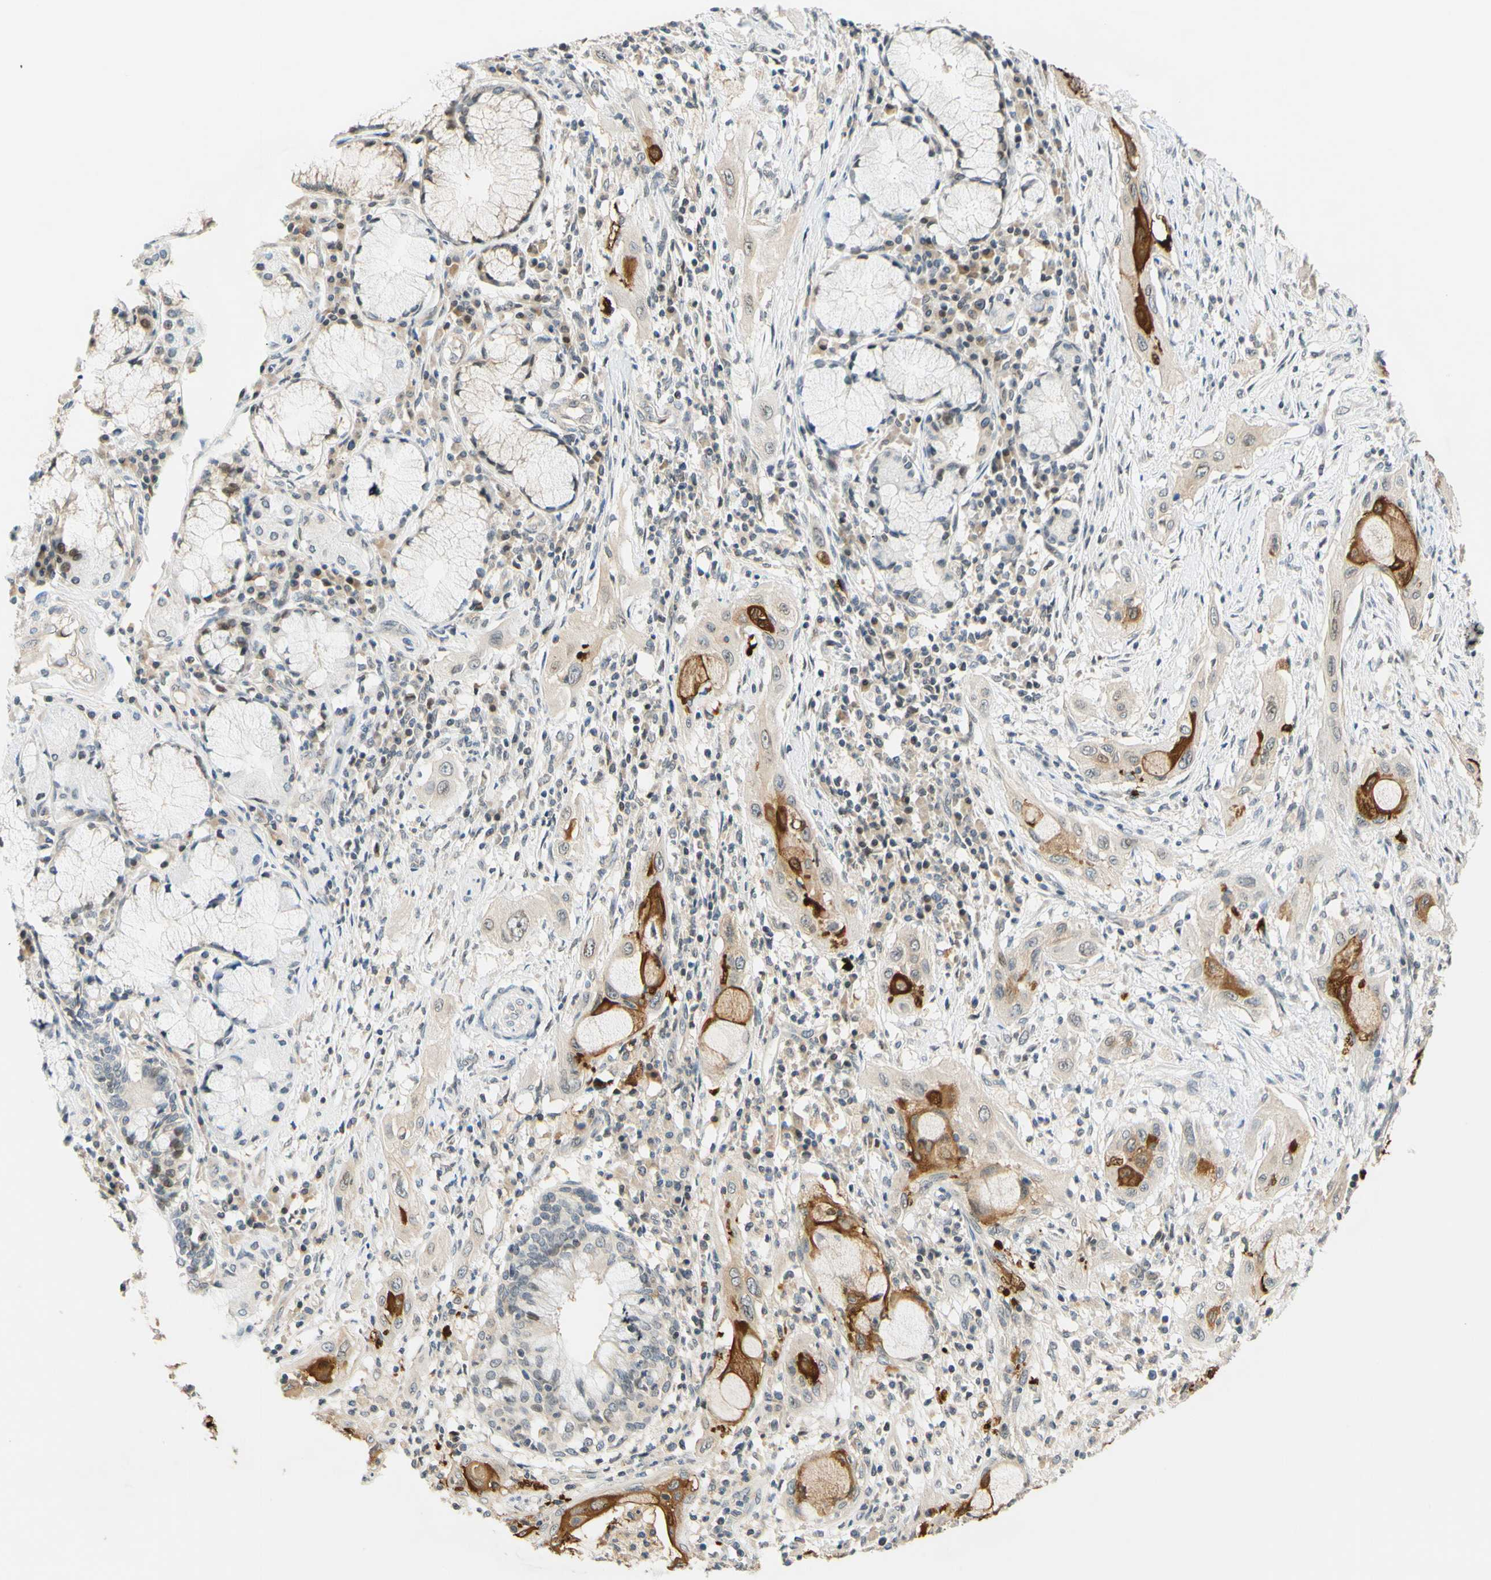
{"staining": {"intensity": "strong", "quantity": "<25%", "location": "cytoplasmic/membranous"}, "tissue": "lung cancer", "cell_type": "Tumor cells", "image_type": "cancer", "snomed": [{"axis": "morphology", "description": "Squamous cell carcinoma, NOS"}, {"axis": "topography", "description": "Lung"}], "caption": "Immunohistochemistry micrograph of neoplastic tissue: squamous cell carcinoma (lung) stained using immunohistochemistry (IHC) displays medium levels of strong protein expression localized specifically in the cytoplasmic/membranous of tumor cells, appearing as a cytoplasmic/membranous brown color.", "gene": "C2CD2L", "patient": {"sex": "female", "age": 47}}